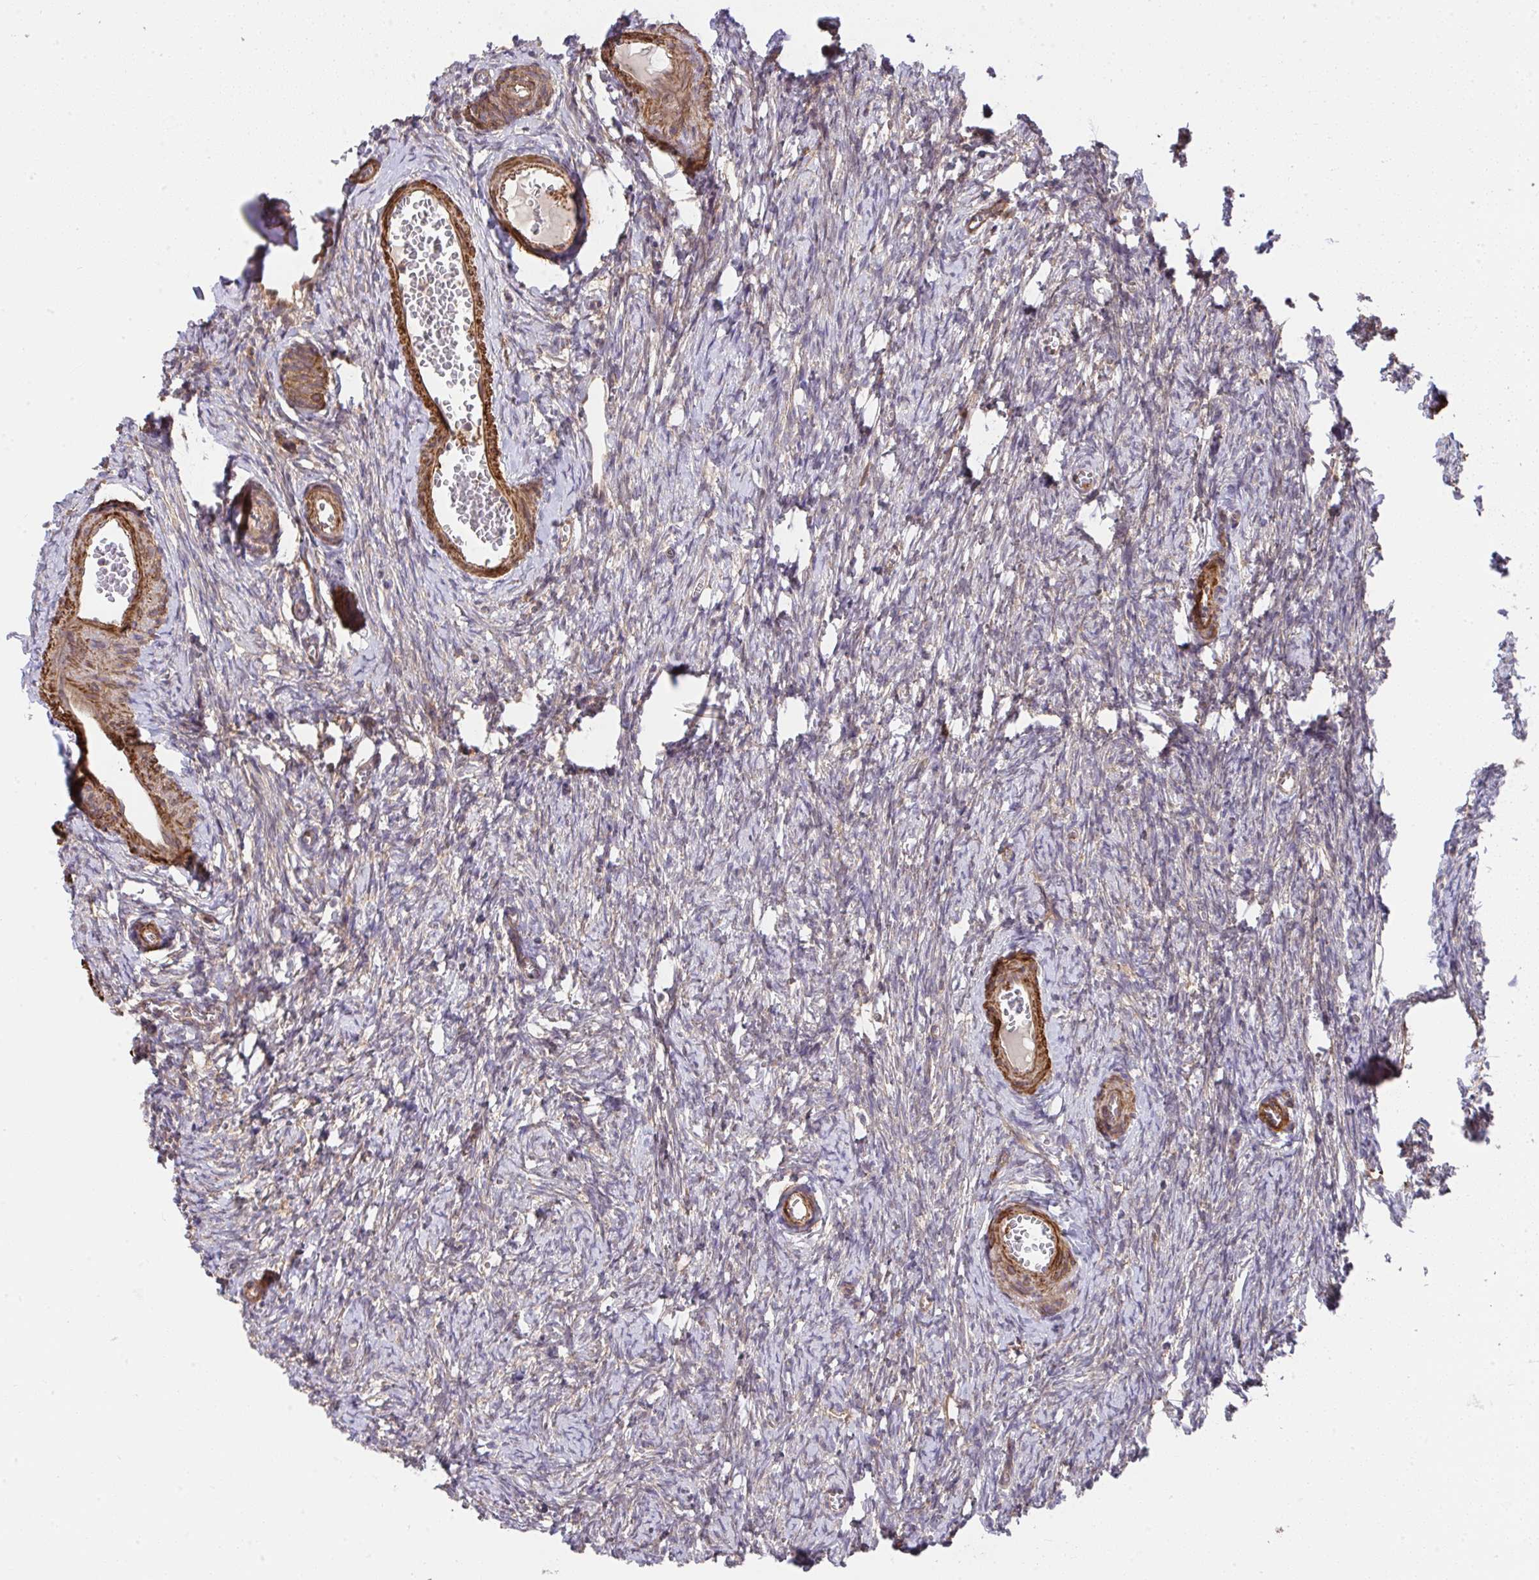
{"staining": {"intensity": "weak", "quantity": "25%-75%", "location": "cytoplasmic/membranous"}, "tissue": "ovary", "cell_type": "Ovarian stroma cells", "image_type": "normal", "snomed": [{"axis": "morphology", "description": "Normal tissue, NOS"}, {"axis": "topography", "description": "Ovary"}], "caption": "IHC micrograph of unremarkable ovary: ovary stained using immunohistochemistry reveals low levels of weak protein expression localized specifically in the cytoplasmic/membranous of ovarian stroma cells, appearing as a cytoplasmic/membranous brown color.", "gene": "ZNF696", "patient": {"sex": "female", "age": 41}}